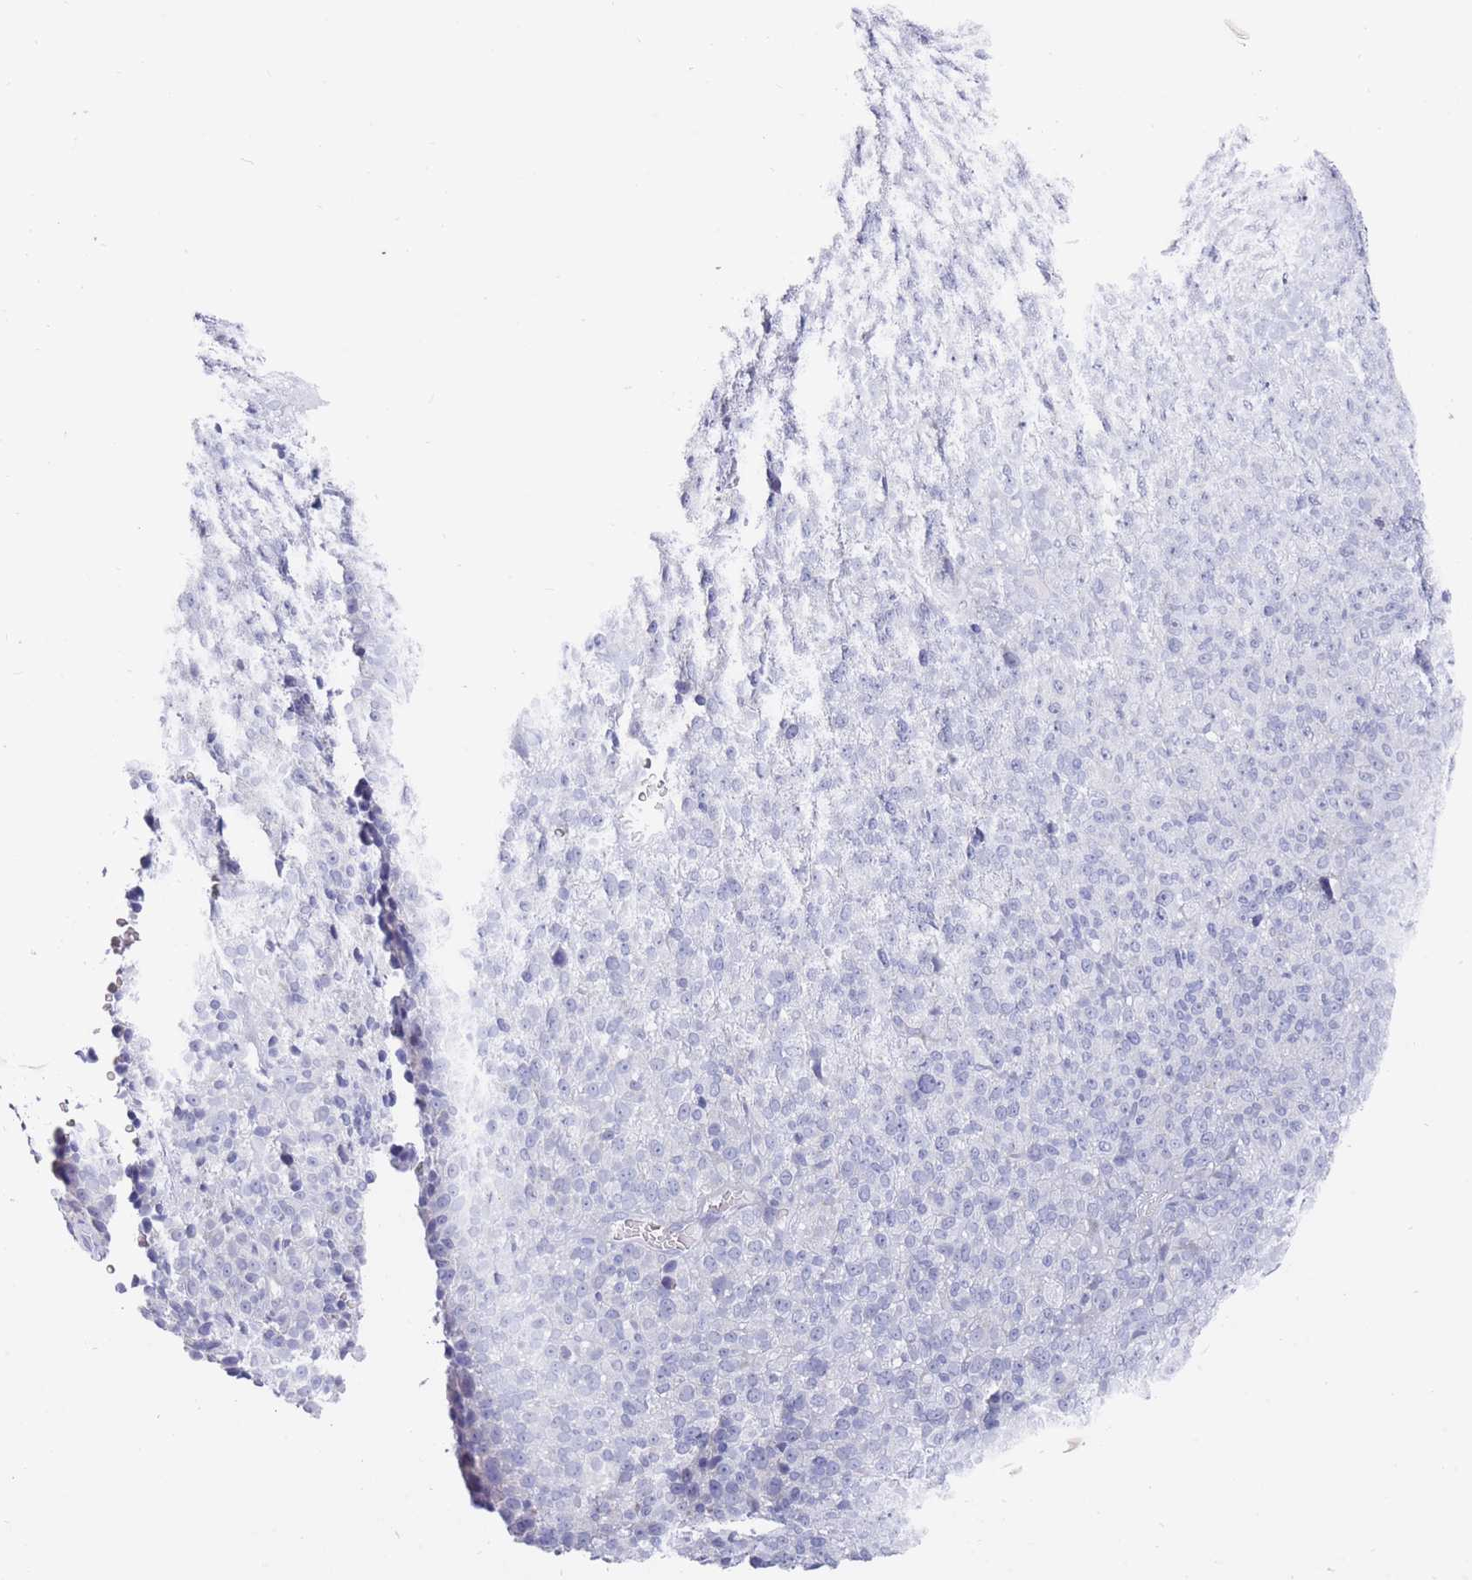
{"staining": {"intensity": "negative", "quantity": "none", "location": "none"}, "tissue": "melanoma", "cell_type": "Tumor cells", "image_type": "cancer", "snomed": [{"axis": "morphology", "description": "Malignant melanoma, Metastatic site"}, {"axis": "topography", "description": "Brain"}], "caption": "Protein analysis of malignant melanoma (metastatic site) demonstrates no significant staining in tumor cells.", "gene": "PIGU", "patient": {"sex": "female", "age": 56}}